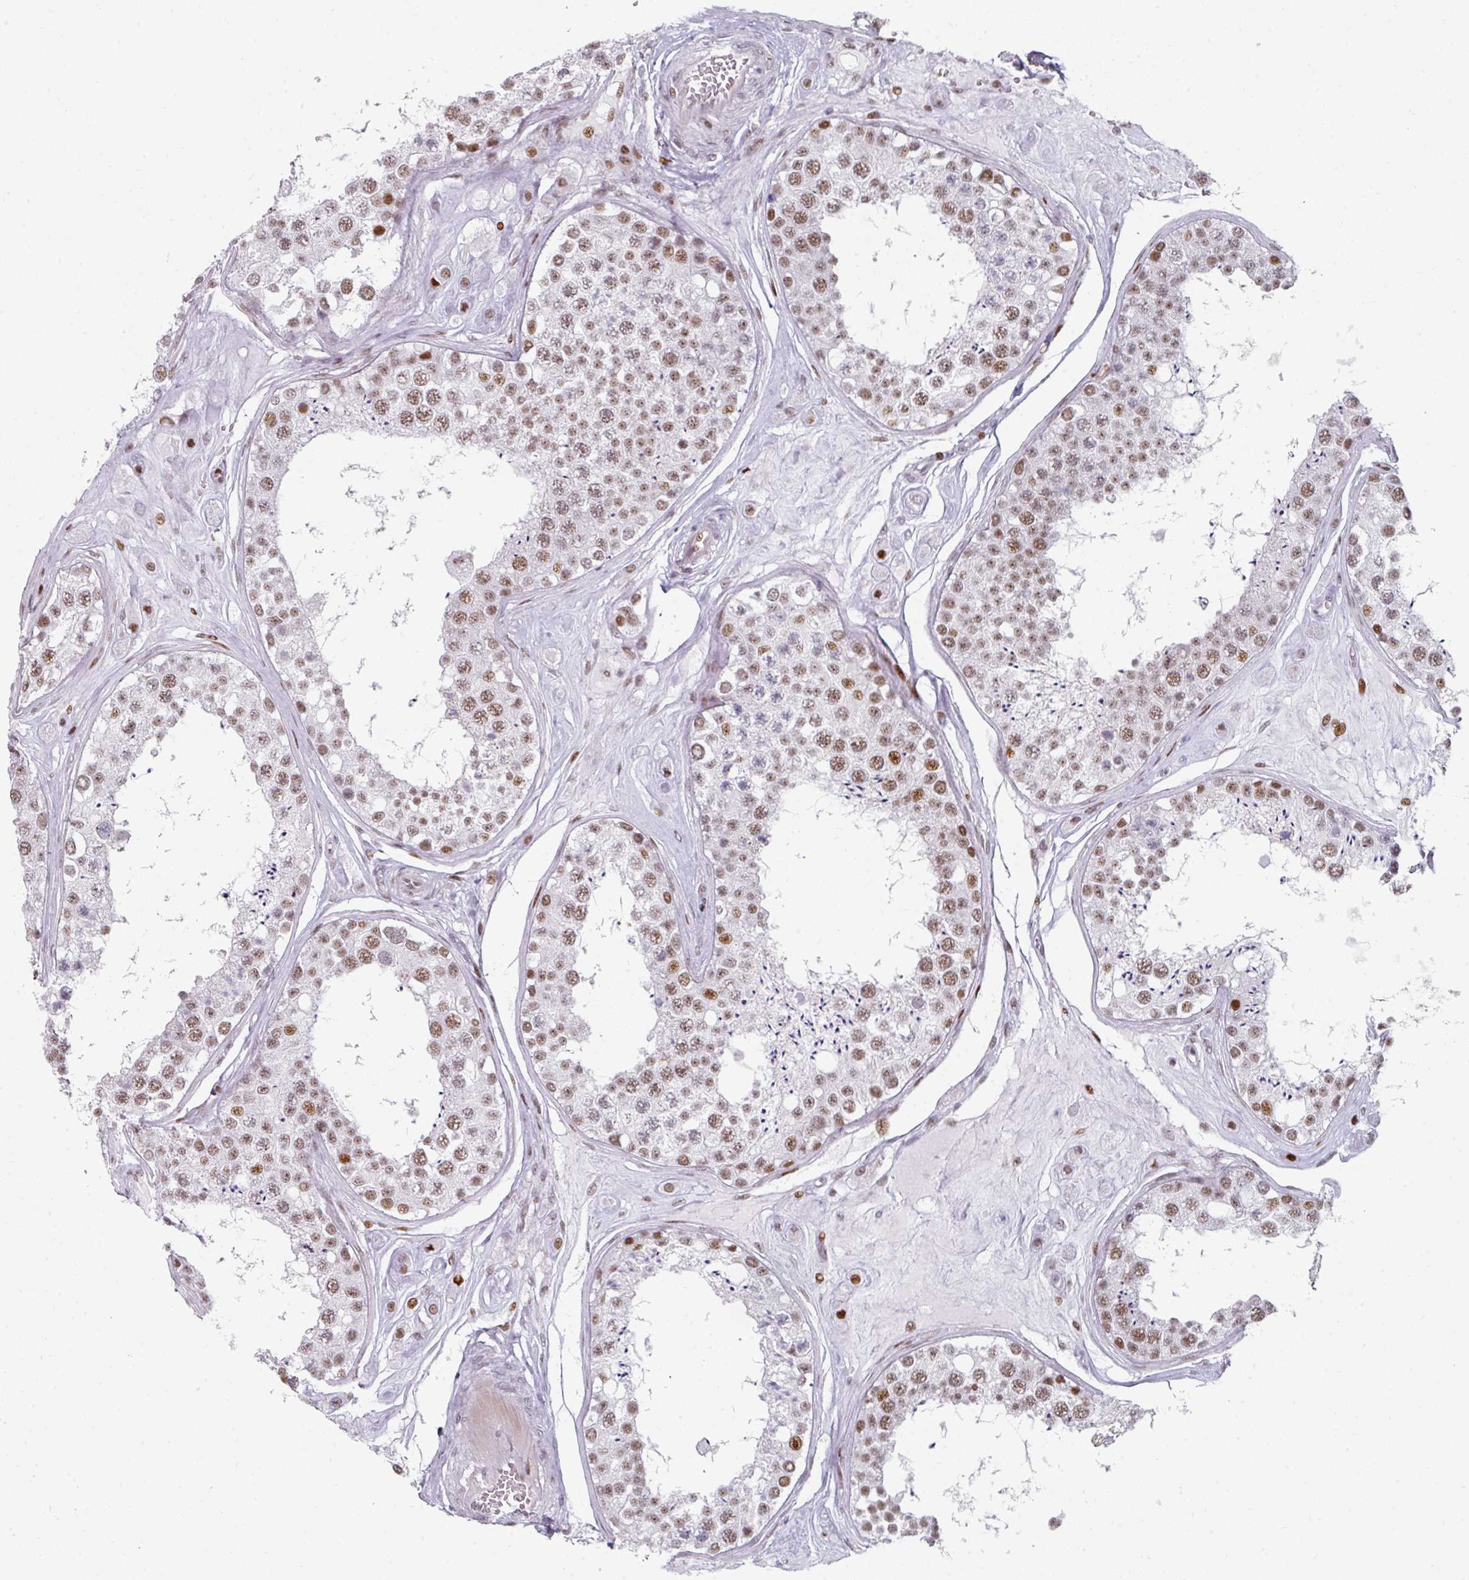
{"staining": {"intensity": "moderate", "quantity": ">75%", "location": "nuclear"}, "tissue": "testis", "cell_type": "Cells in seminiferous ducts", "image_type": "normal", "snomed": [{"axis": "morphology", "description": "Normal tissue, NOS"}, {"axis": "topography", "description": "Testis"}], "caption": "A photomicrograph showing moderate nuclear positivity in approximately >75% of cells in seminiferous ducts in normal testis, as visualized by brown immunohistochemical staining.", "gene": "SF3B5", "patient": {"sex": "male", "age": 25}}